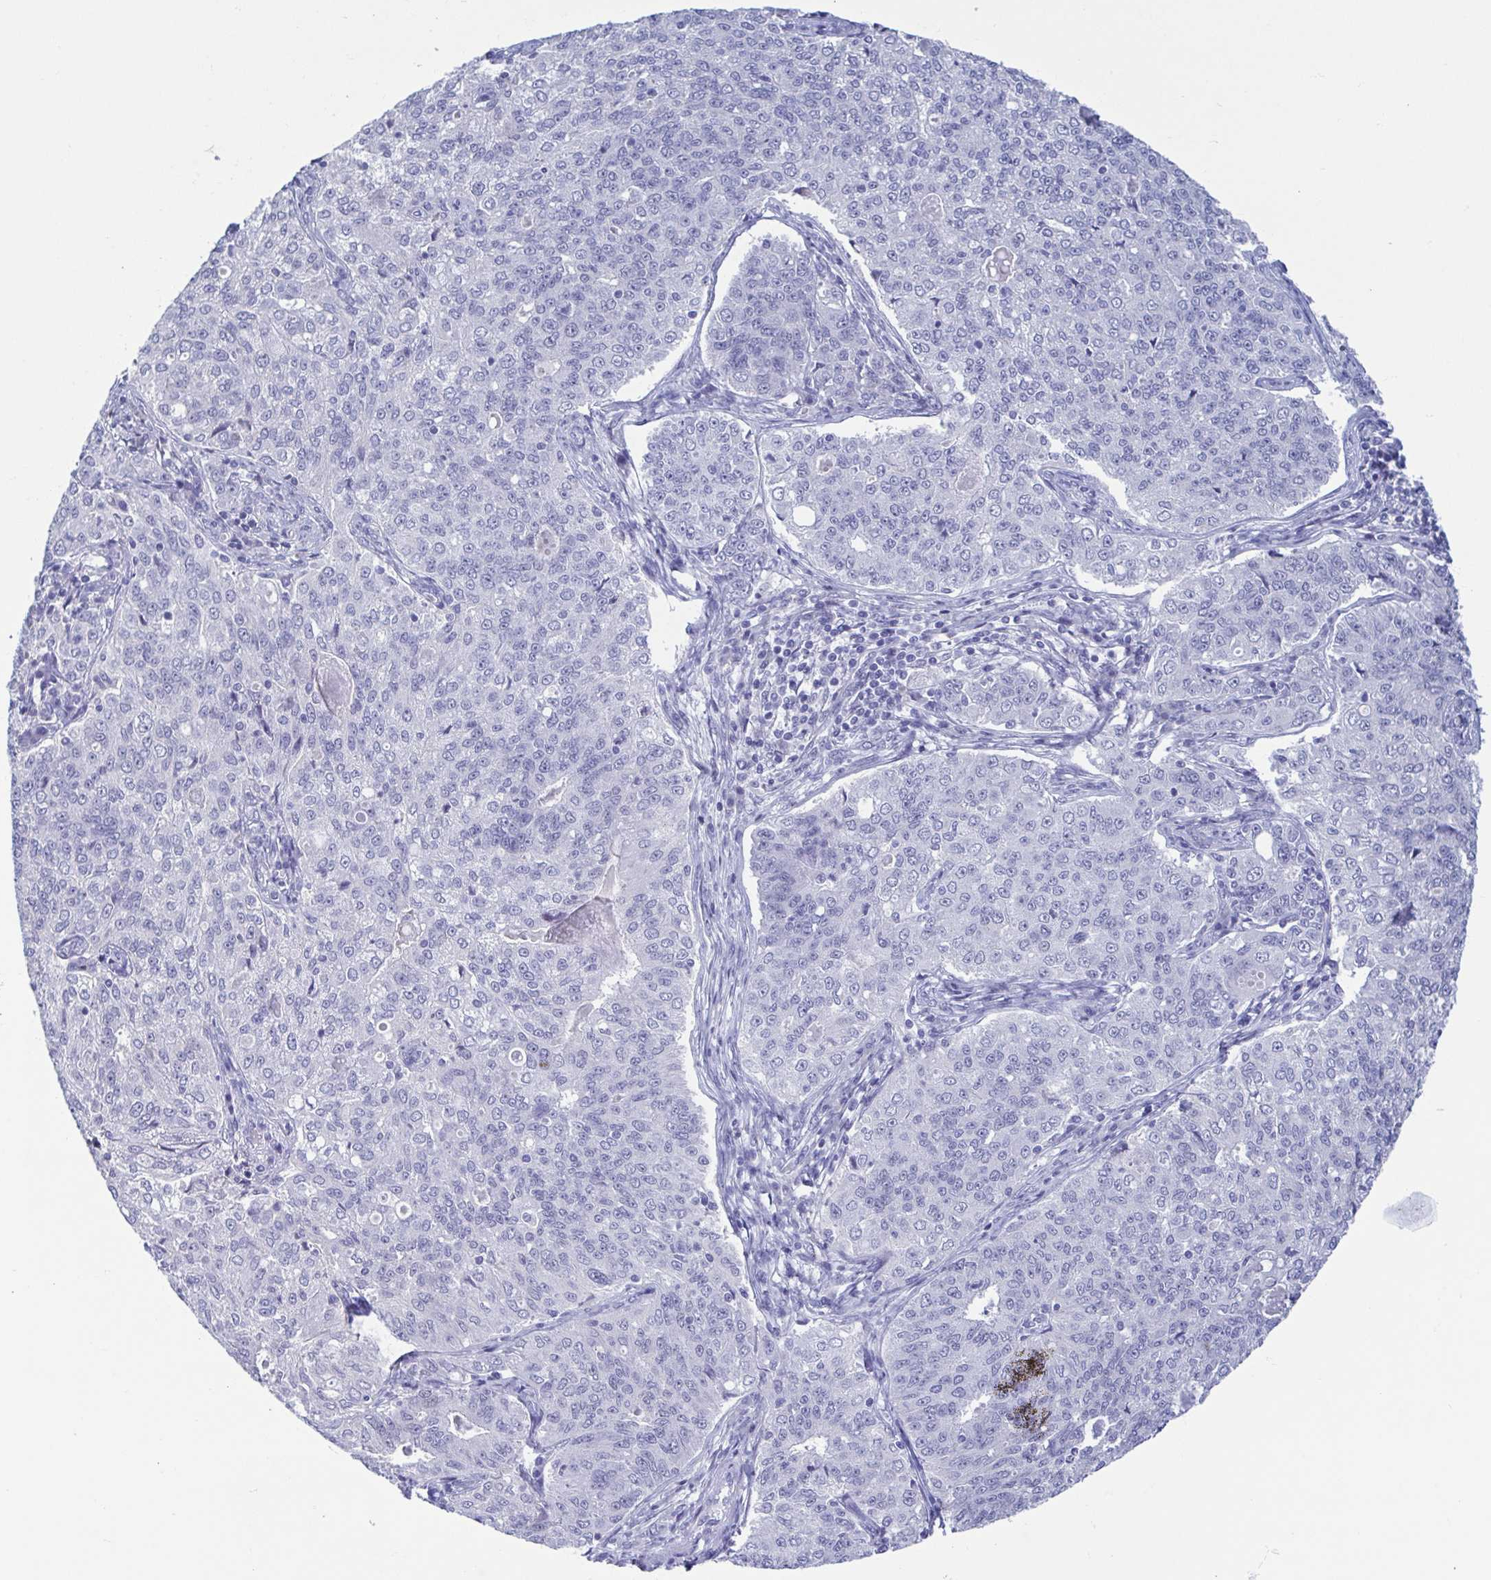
{"staining": {"intensity": "negative", "quantity": "none", "location": "none"}, "tissue": "endometrial cancer", "cell_type": "Tumor cells", "image_type": "cancer", "snomed": [{"axis": "morphology", "description": "Adenocarcinoma, NOS"}, {"axis": "topography", "description": "Endometrium"}], "caption": "Tumor cells show no significant protein expression in adenocarcinoma (endometrial).", "gene": "PERM1", "patient": {"sex": "female", "age": 43}}